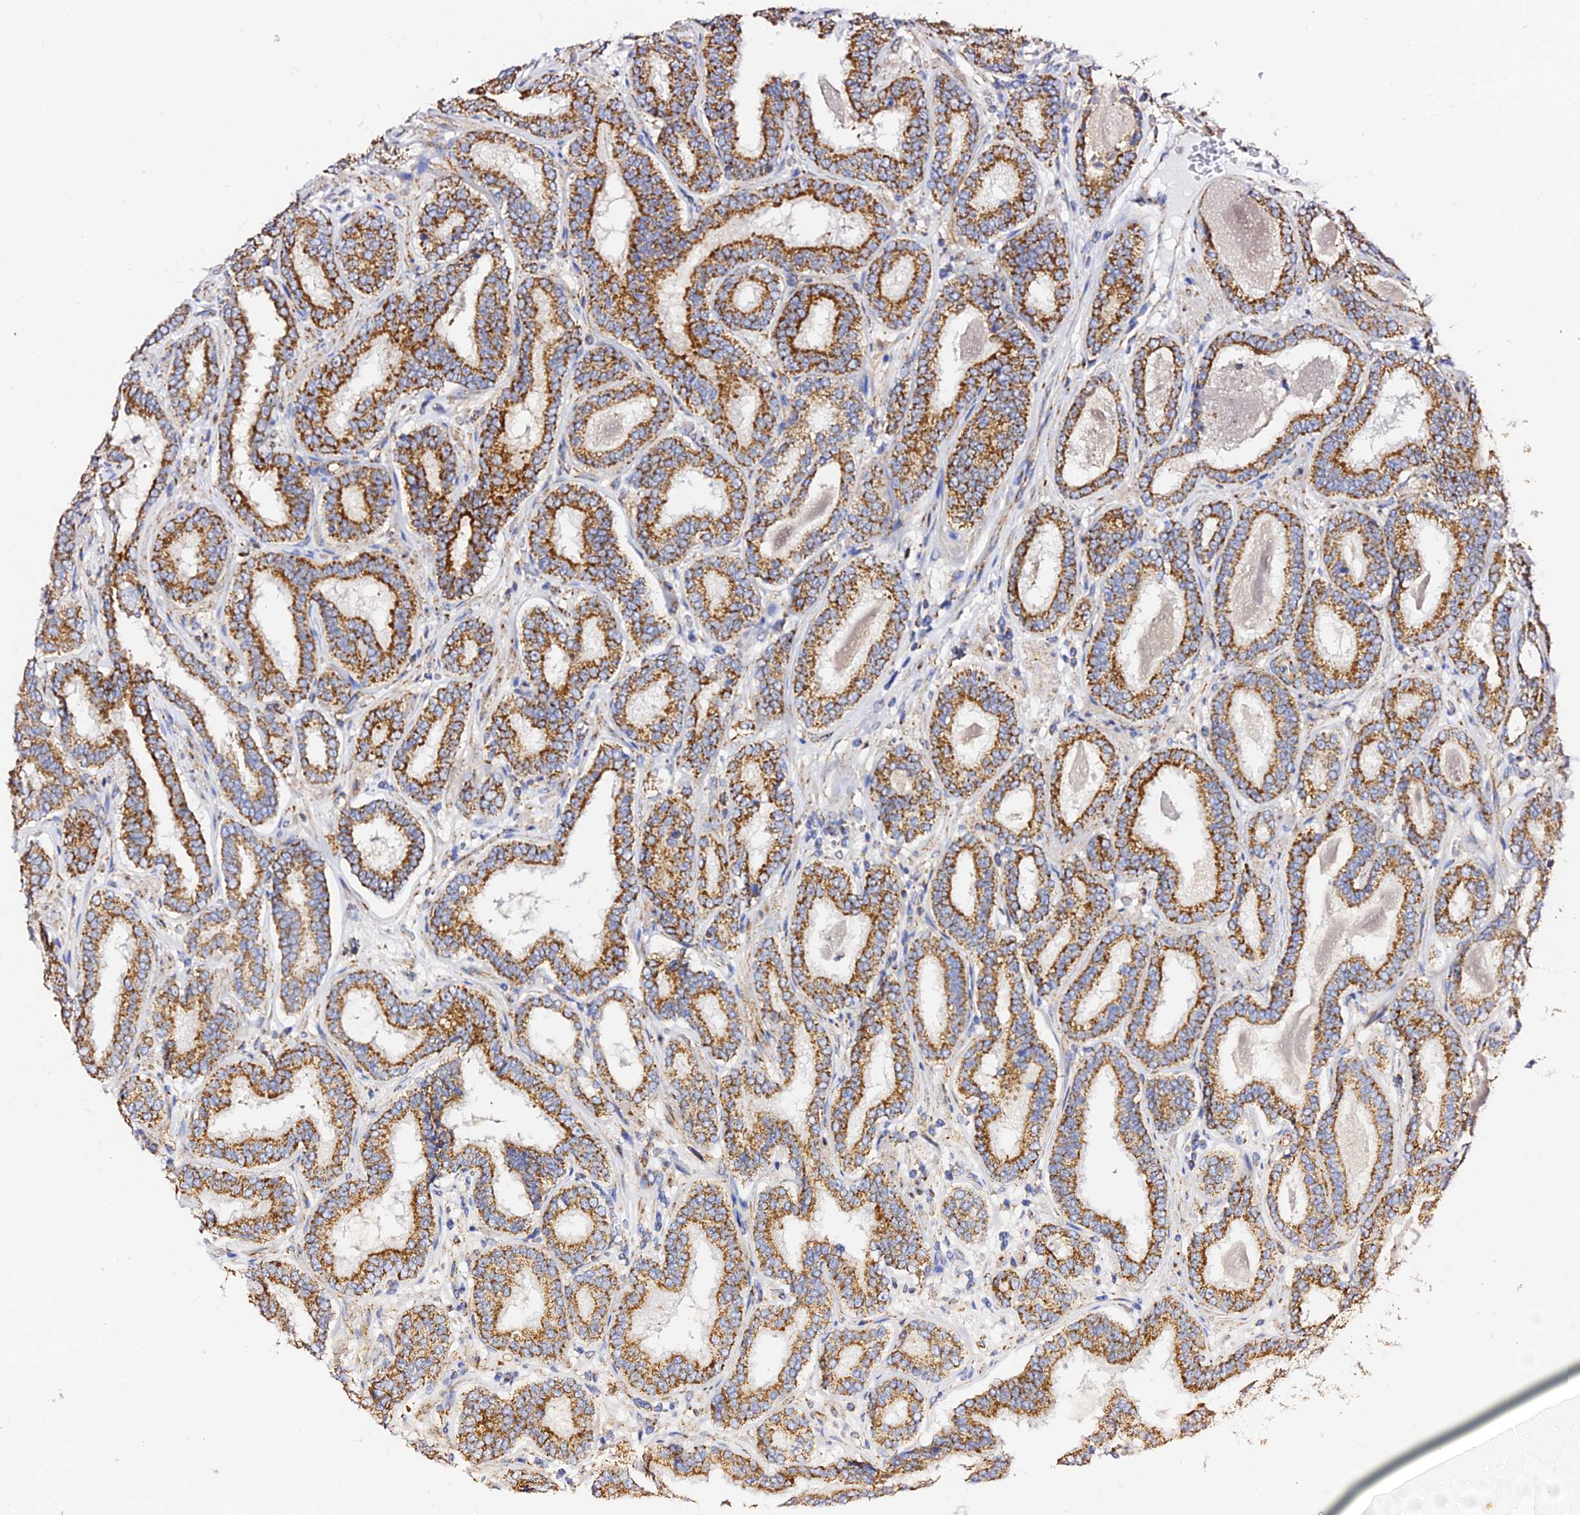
{"staining": {"intensity": "strong", "quantity": ">75%", "location": "cytoplasmic/membranous"}, "tissue": "prostate cancer", "cell_type": "Tumor cells", "image_type": "cancer", "snomed": [{"axis": "morphology", "description": "Adenocarcinoma, High grade"}, {"axis": "topography", "description": "Prostate"}], "caption": "High-power microscopy captured an immunohistochemistry (IHC) photomicrograph of prostate cancer, revealing strong cytoplasmic/membranous positivity in about >75% of tumor cells. (Brightfield microscopy of DAB IHC at high magnification).", "gene": "ZNF573", "patient": {"sex": "male", "age": 72}}